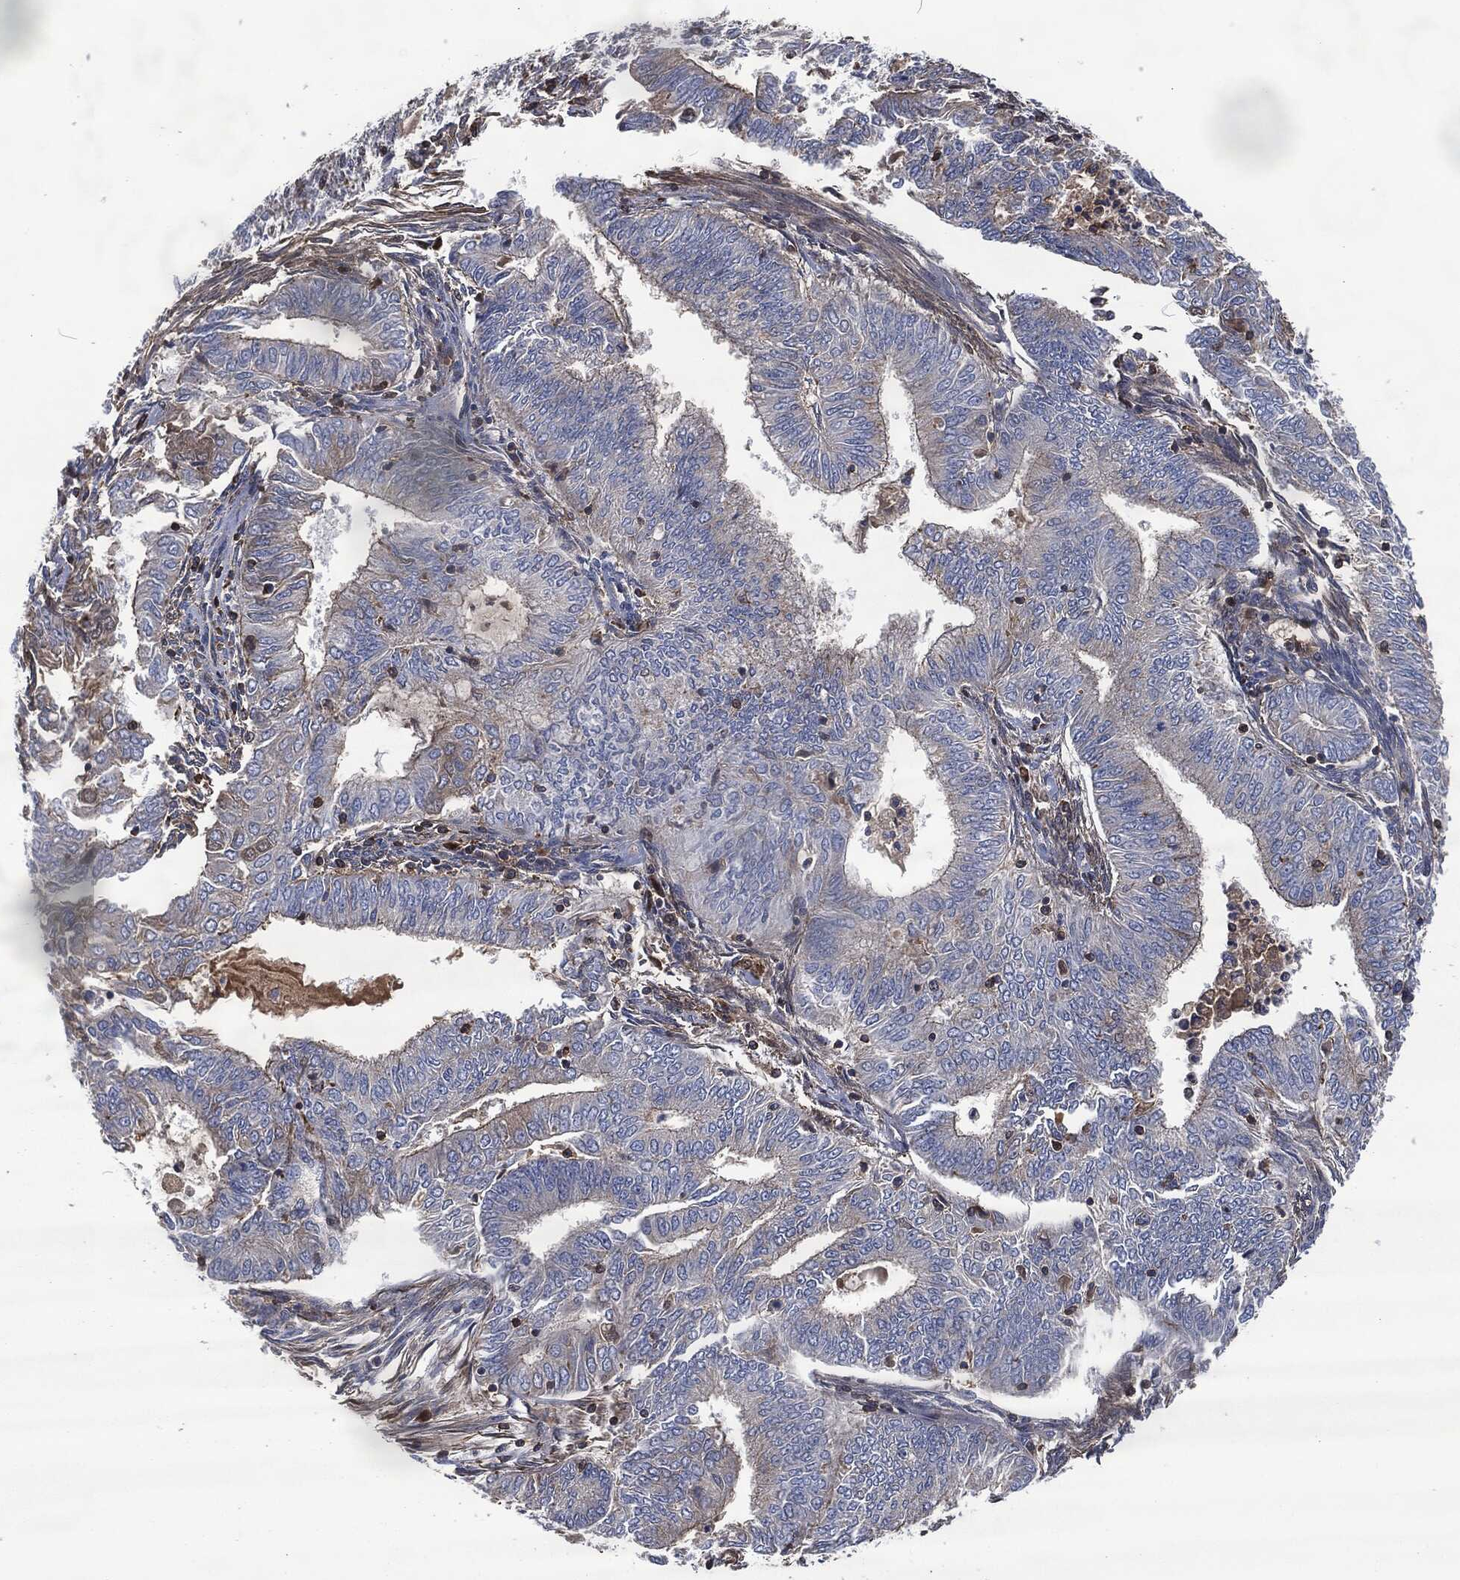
{"staining": {"intensity": "strong", "quantity": "<25%", "location": "cytoplasmic/membranous"}, "tissue": "endometrial cancer", "cell_type": "Tumor cells", "image_type": "cancer", "snomed": [{"axis": "morphology", "description": "Adenocarcinoma, NOS"}, {"axis": "topography", "description": "Endometrium"}], "caption": "Immunohistochemical staining of endometrial adenocarcinoma reveals medium levels of strong cytoplasmic/membranous staining in approximately <25% of tumor cells.", "gene": "LGALS9", "patient": {"sex": "female", "age": 62}}